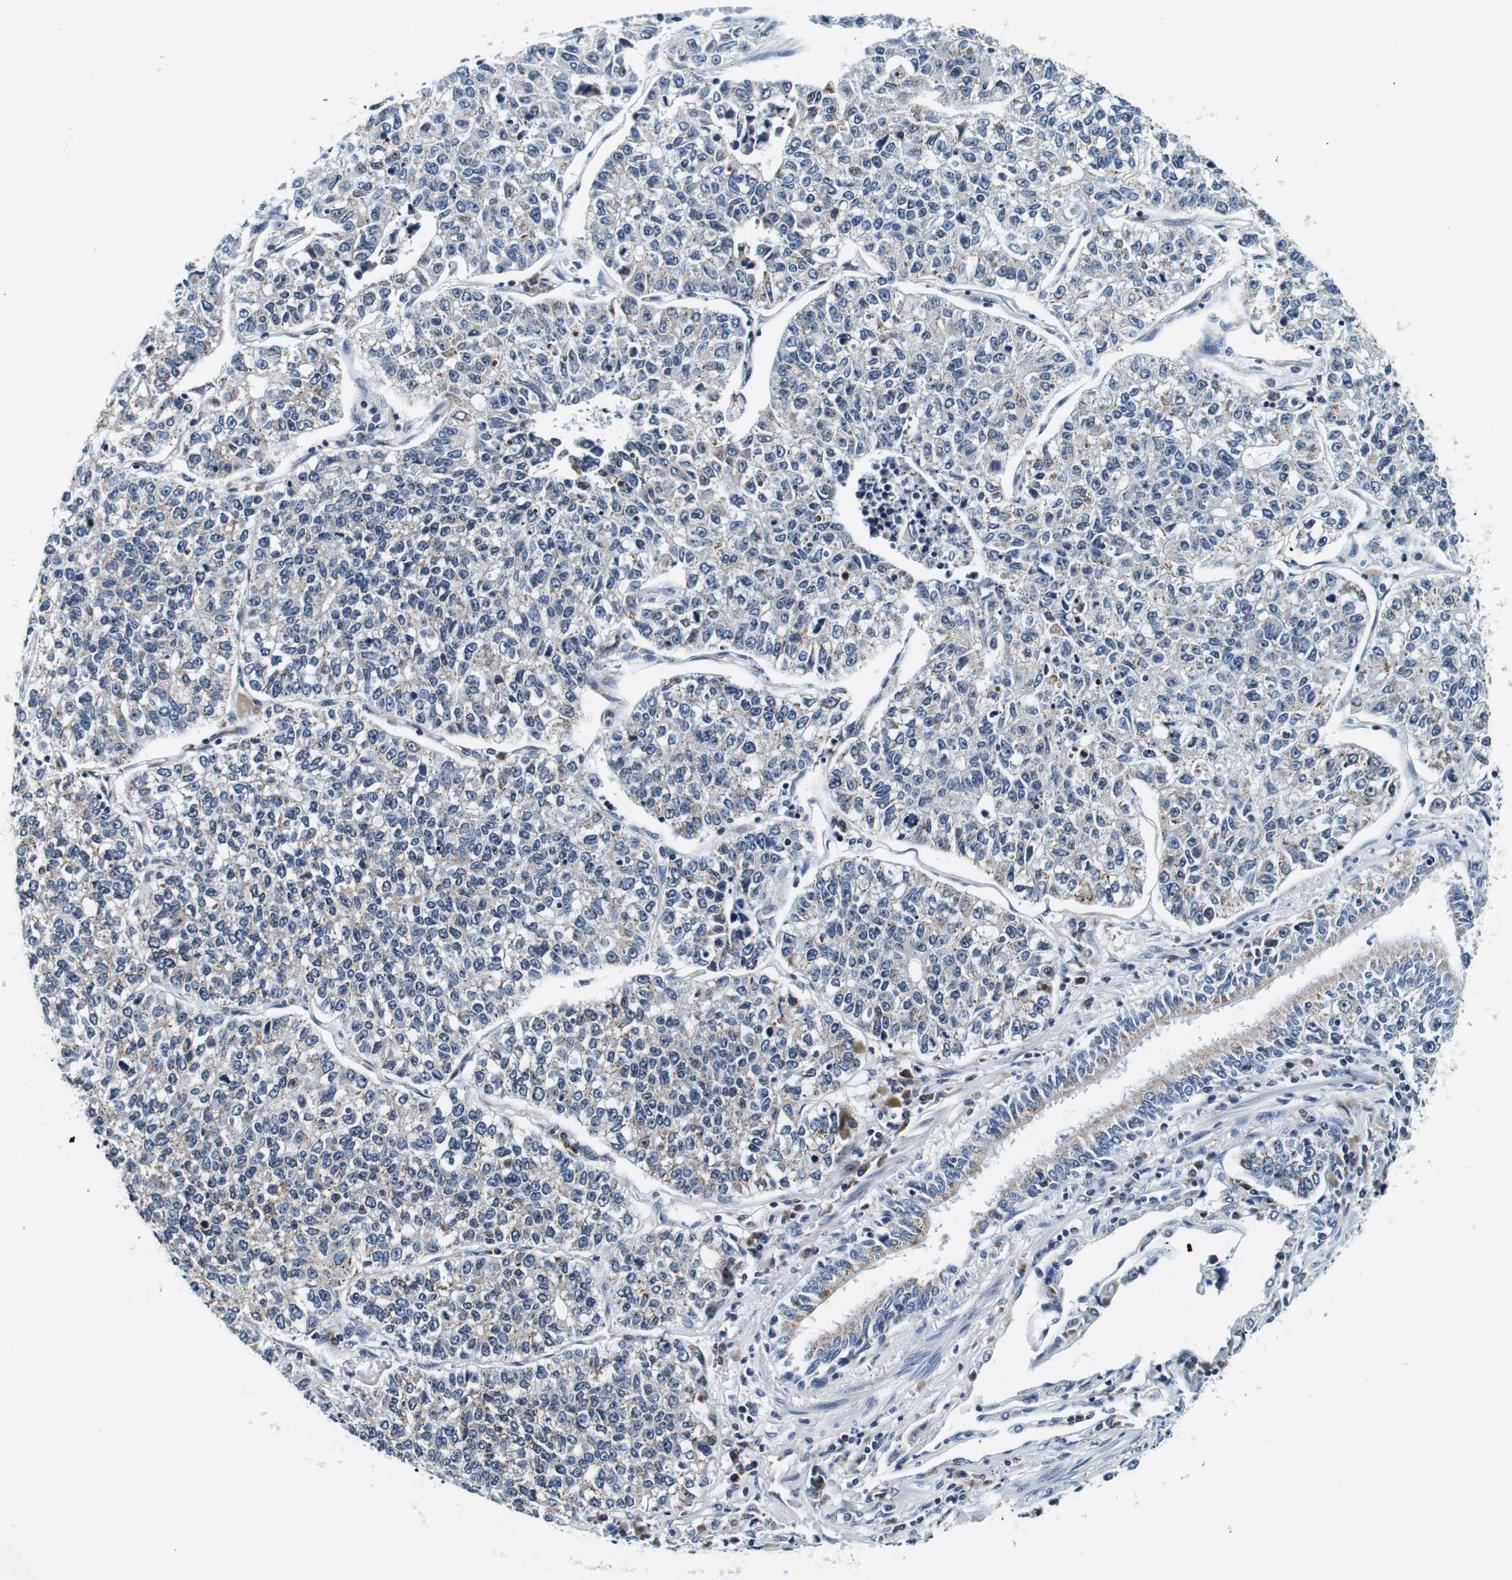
{"staining": {"intensity": "negative", "quantity": "none", "location": "none"}, "tissue": "lung cancer", "cell_type": "Tumor cells", "image_type": "cancer", "snomed": [{"axis": "morphology", "description": "Adenocarcinoma, NOS"}, {"axis": "topography", "description": "Lung"}], "caption": "The IHC photomicrograph has no significant staining in tumor cells of lung adenocarcinoma tissue.", "gene": "FAR2", "patient": {"sex": "male", "age": 49}}